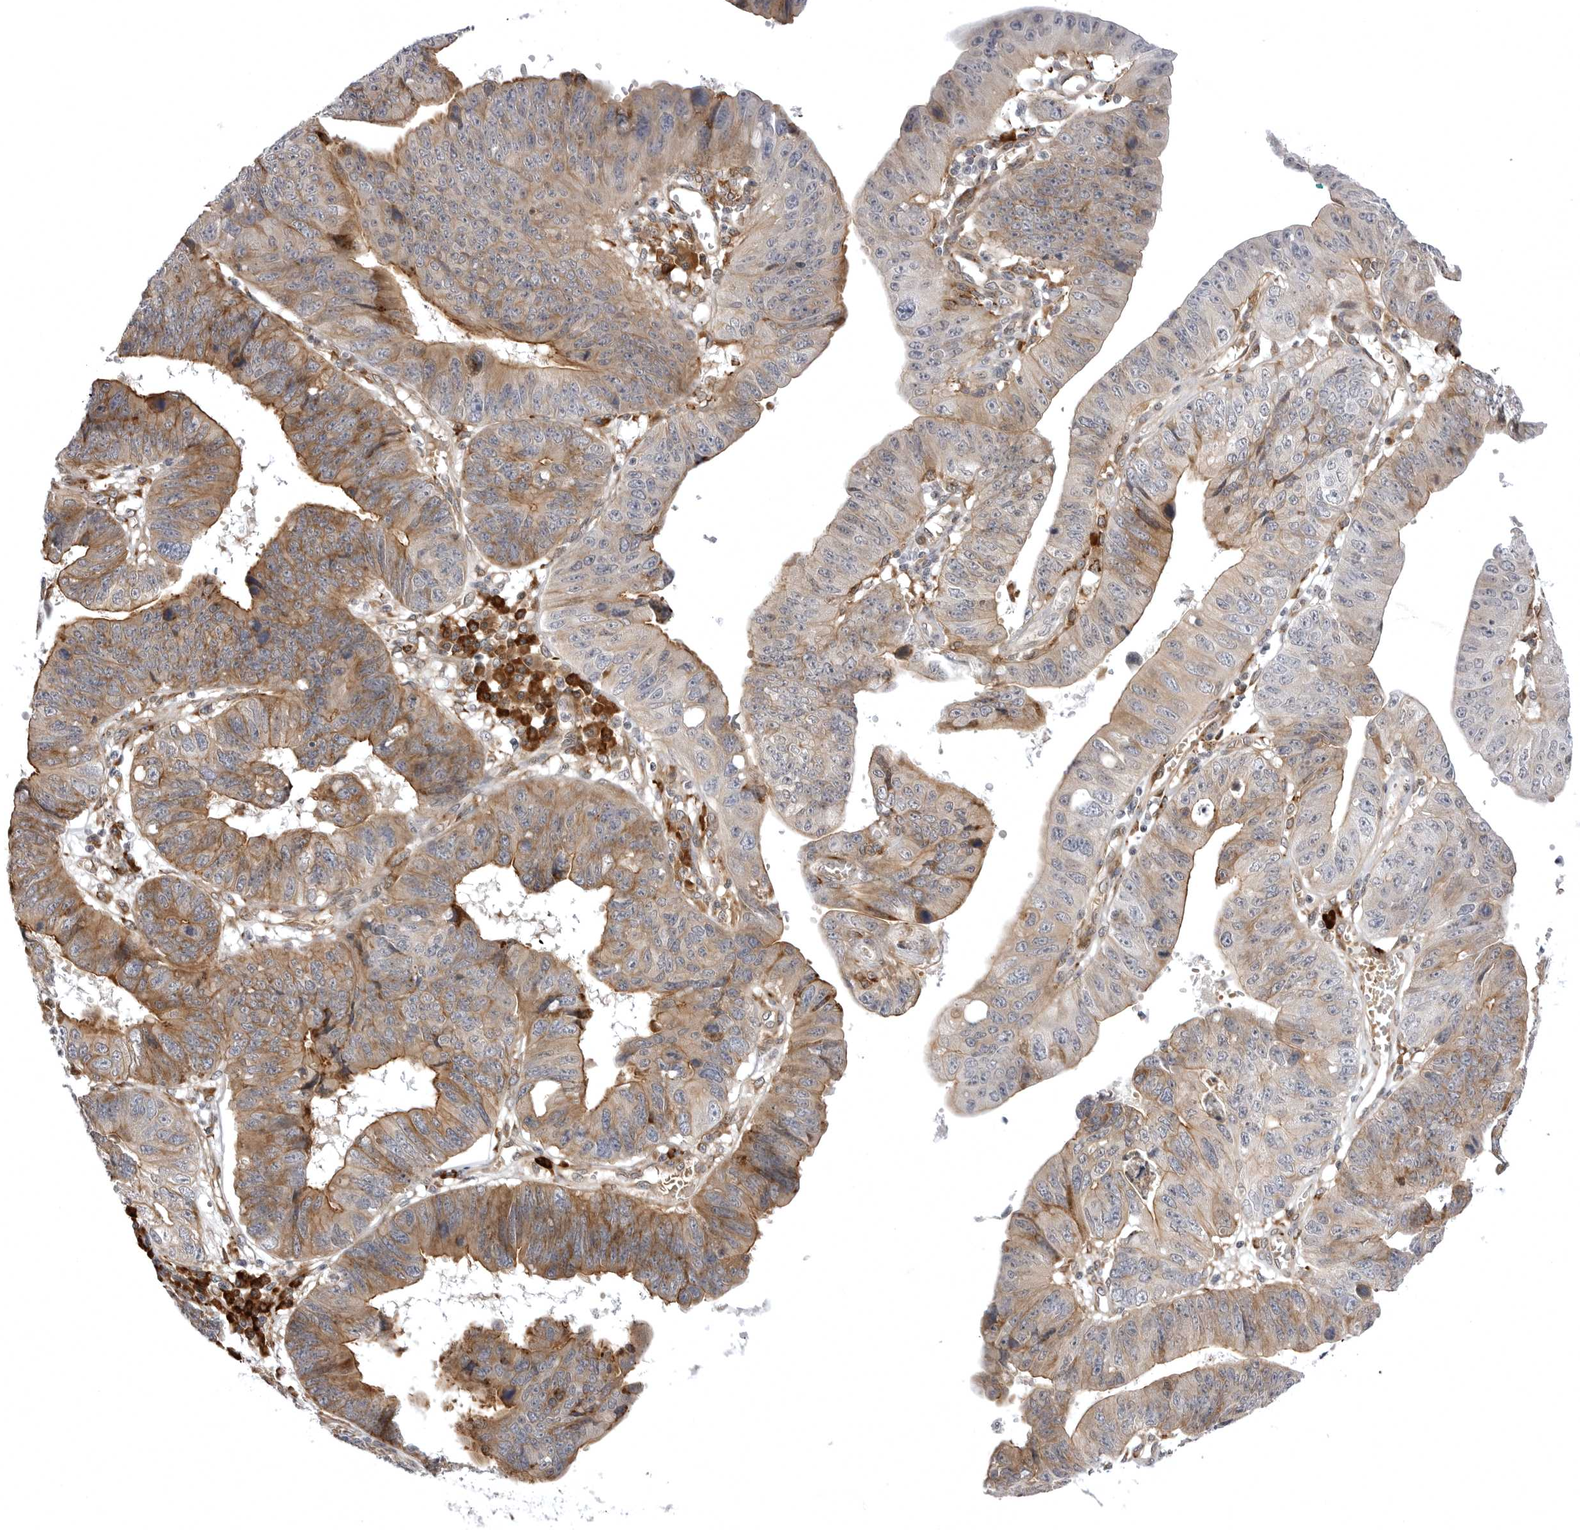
{"staining": {"intensity": "moderate", "quantity": "25%-75%", "location": "cytoplasmic/membranous"}, "tissue": "stomach cancer", "cell_type": "Tumor cells", "image_type": "cancer", "snomed": [{"axis": "morphology", "description": "Adenocarcinoma, NOS"}, {"axis": "topography", "description": "Stomach"}], "caption": "Stomach cancer (adenocarcinoma) was stained to show a protein in brown. There is medium levels of moderate cytoplasmic/membranous expression in about 25%-75% of tumor cells.", "gene": "ARL5A", "patient": {"sex": "male", "age": 59}}